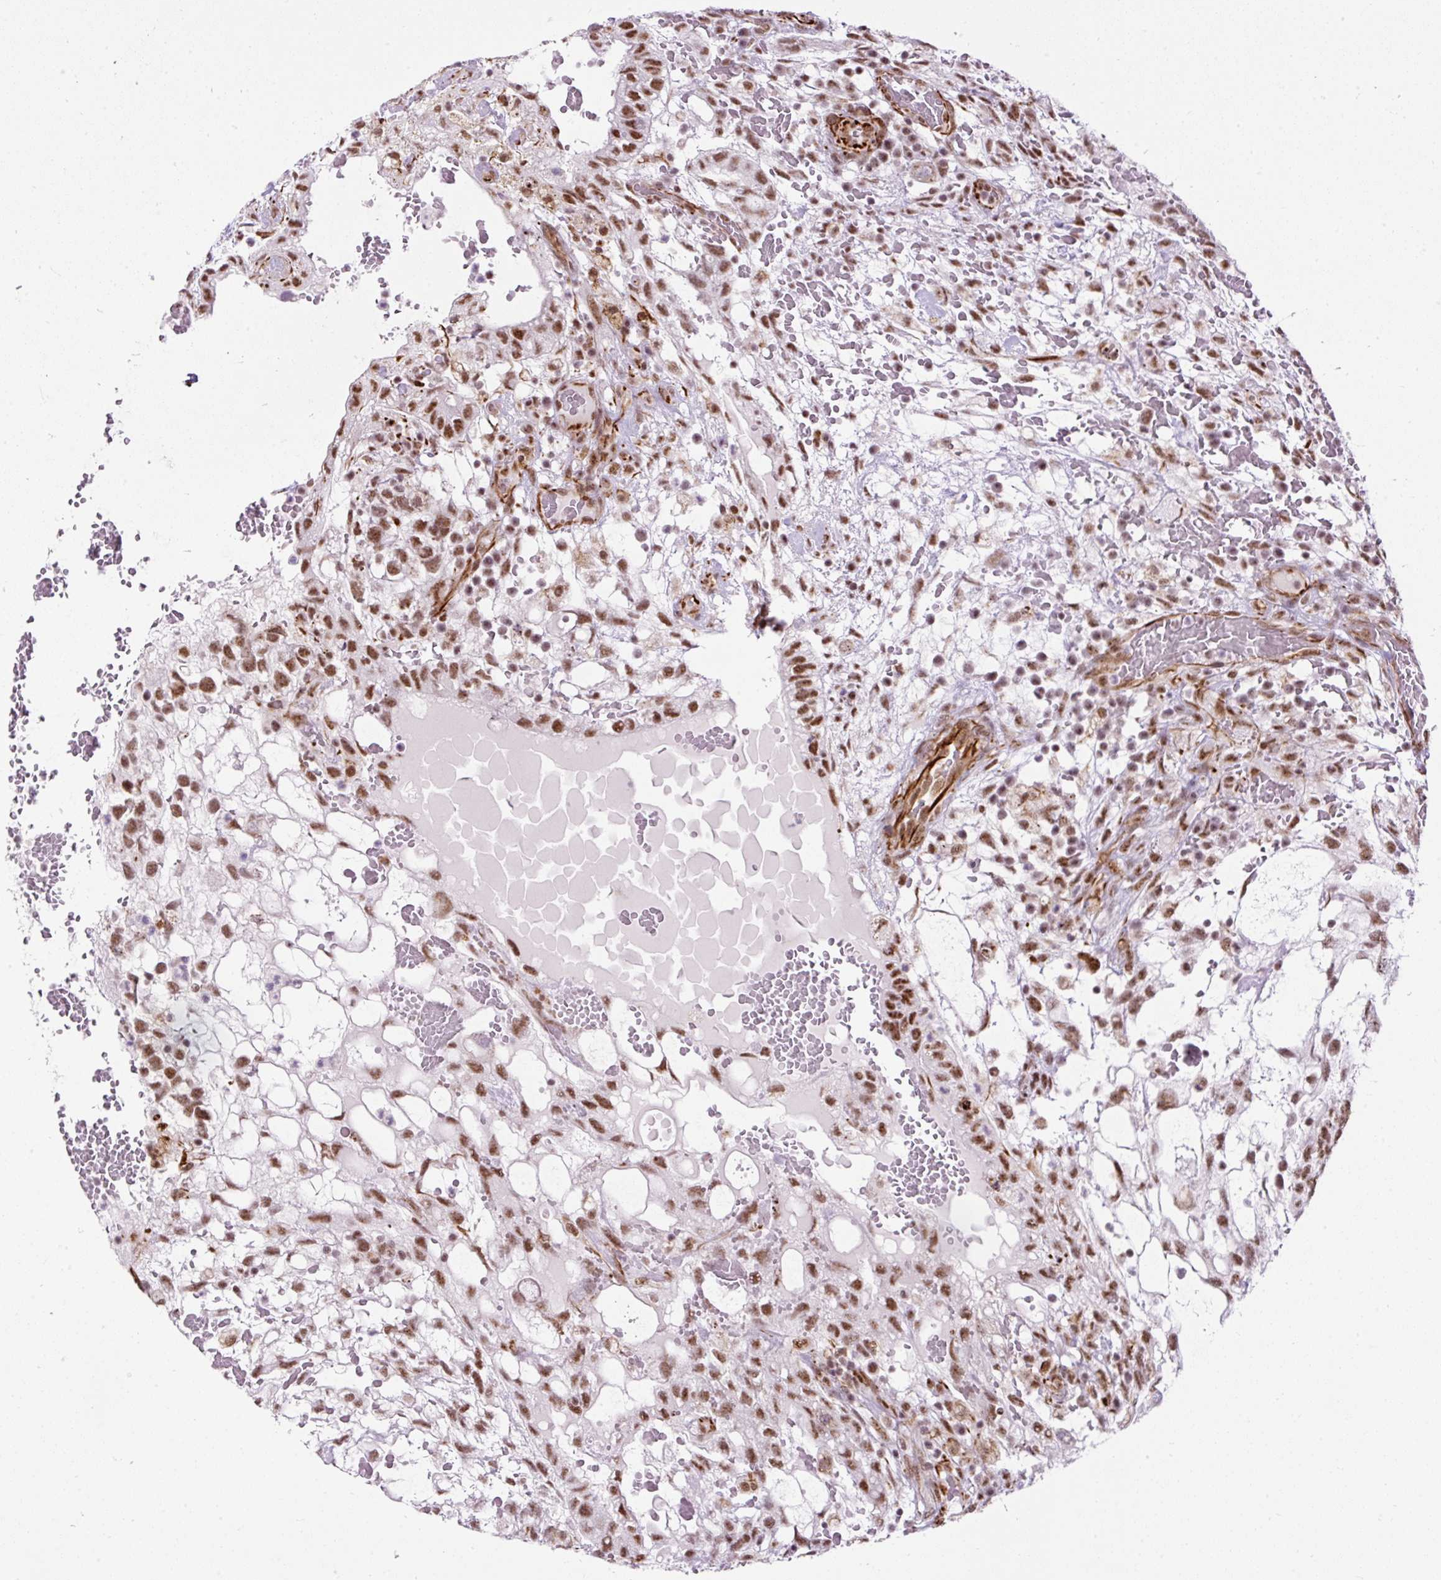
{"staining": {"intensity": "moderate", "quantity": ">75%", "location": "nuclear"}, "tissue": "testis cancer", "cell_type": "Tumor cells", "image_type": "cancer", "snomed": [{"axis": "morphology", "description": "Normal tissue, NOS"}, {"axis": "morphology", "description": "Carcinoma, Embryonal, NOS"}, {"axis": "topography", "description": "Testis"}], "caption": "Moderate nuclear expression is seen in about >75% of tumor cells in testis cancer.", "gene": "LUC7L2", "patient": {"sex": "male", "age": 32}}